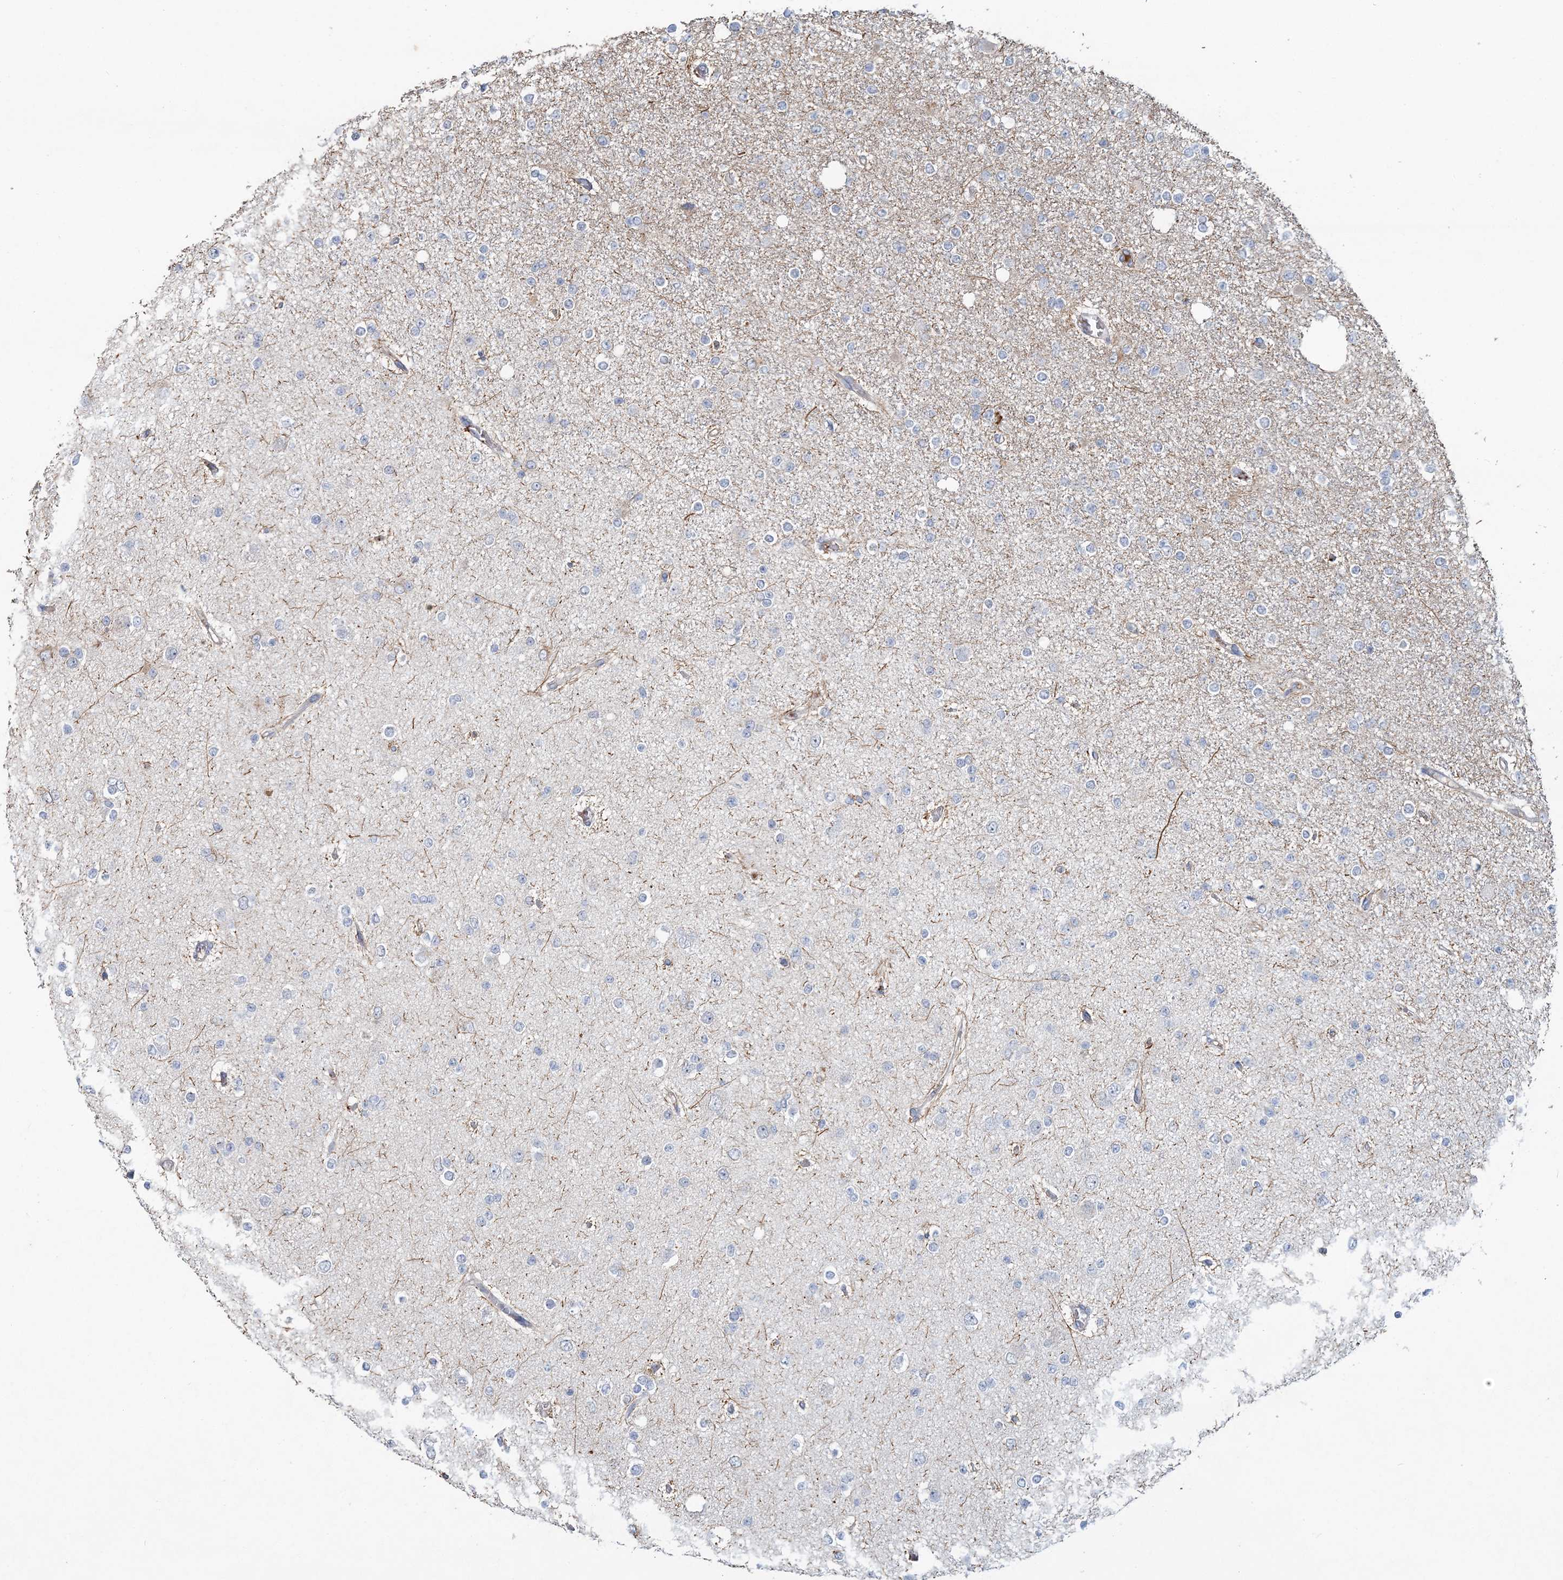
{"staining": {"intensity": "negative", "quantity": "none", "location": "none"}, "tissue": "glioma", "cell_type": "Tumor cells", "image_type": "cancer", "snomed": [{"axis": "morphology", "description": "Glioma, malignant, Low grade"}, {"axis": "topography", "description": "Brain"}], "caption": "An image of human low-grade glioma (malignant) is negative for staining in tumor cells. The staining is performed using DAB (3,3'-diaminobenzidine) brown chromogen with nuclei counter-stained in using hematoxylin.", "gene": "RNF25", "patient": {"sex": "female", "age": 22}}